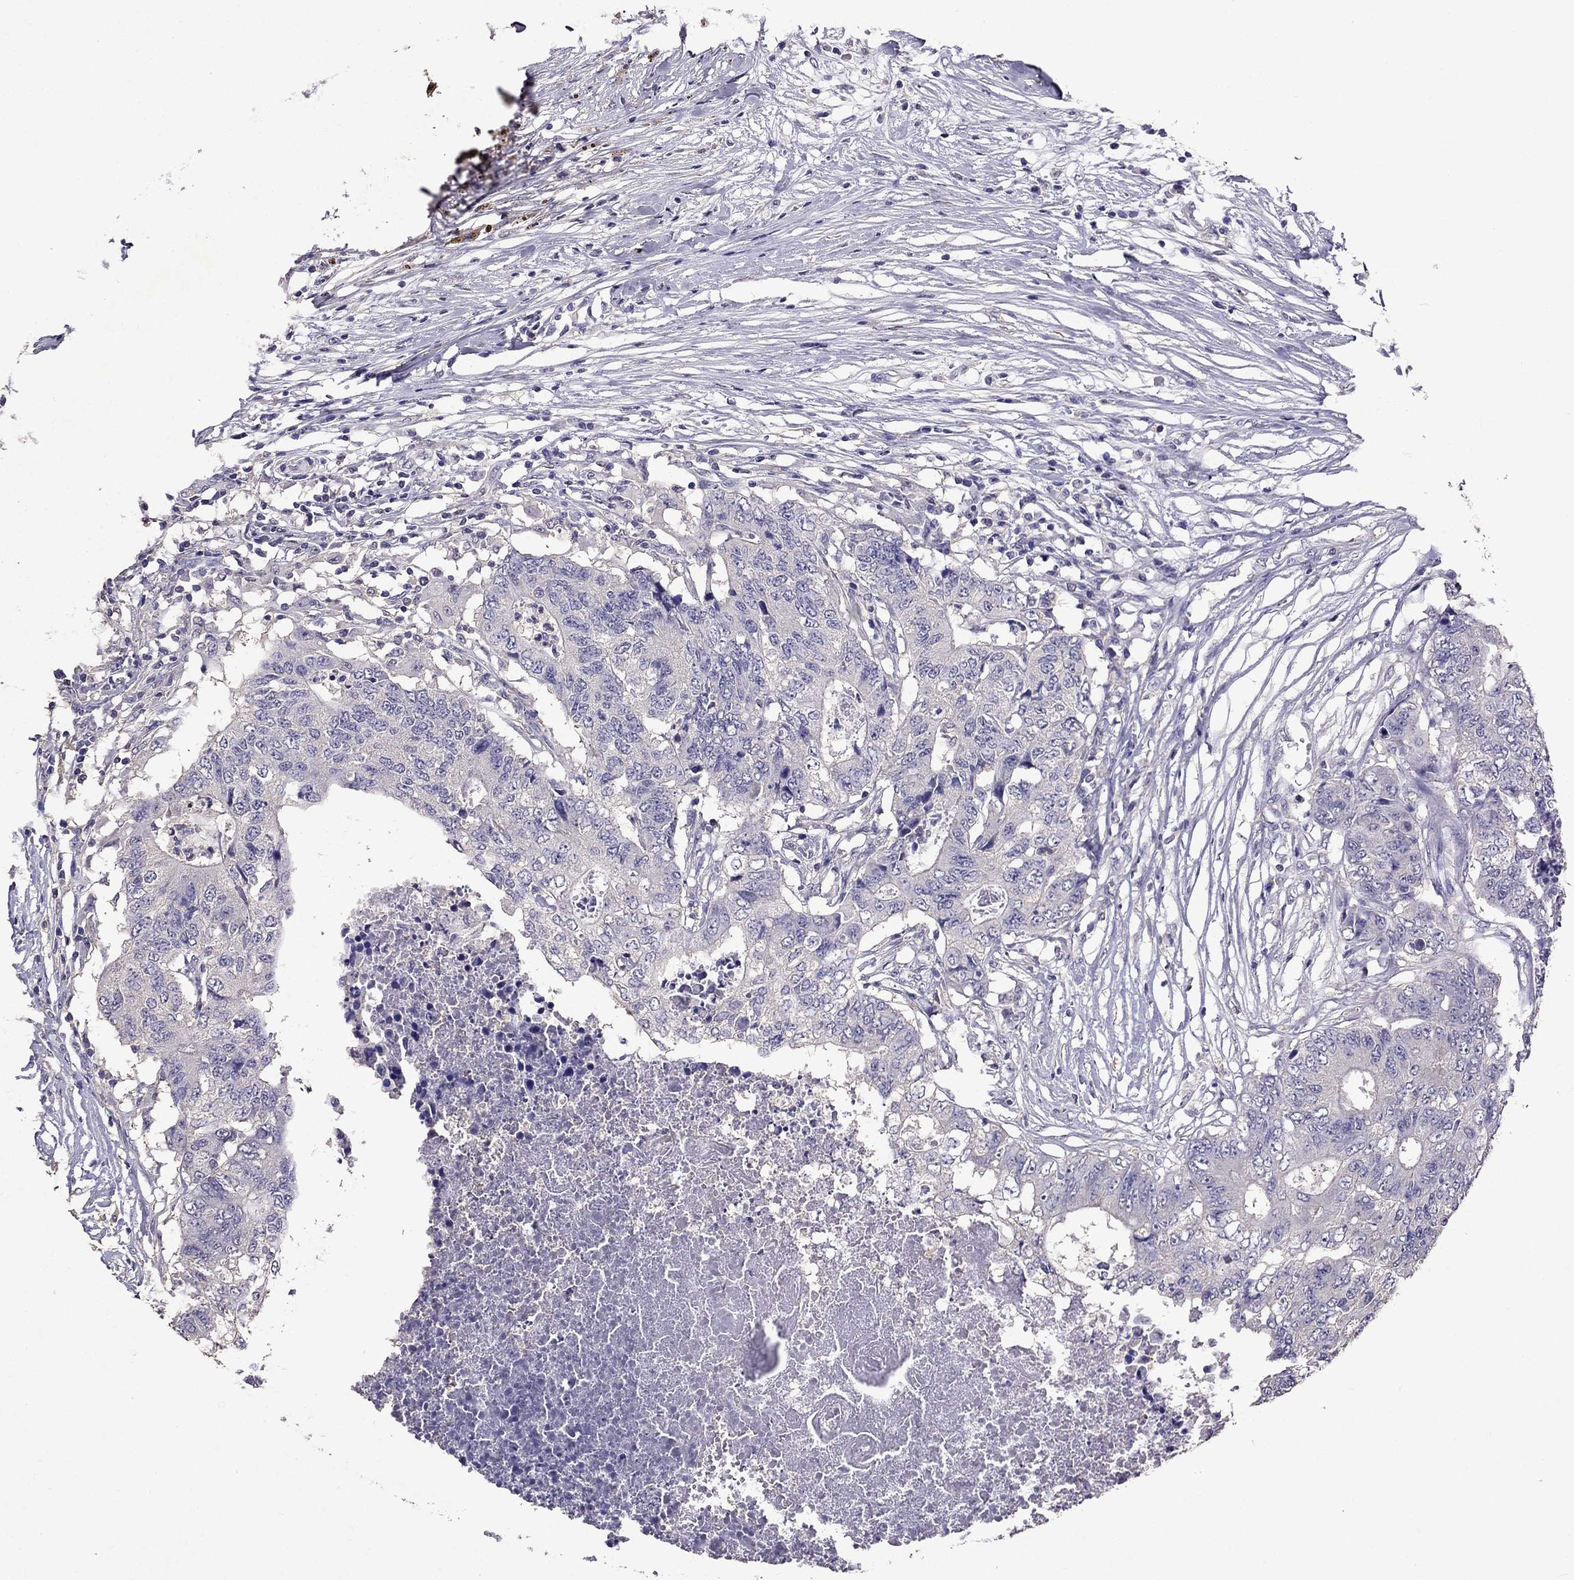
{"staining": {"intensity": "negative", "quantity": "none", "location": "none"}, "tissue": "colorectal cancer", "cell_type": "Tumor cells", "image_type": "cancer", "snomed": [{"axis": "morphology", "description": "Adenocarcinoma, NOS"}, {"axis": "topography", "description": "Colon"}], "caption": "The image demonstrates no significant positivity in tumor cells of colorectal cancer.", "gene": "NKX3-1", "patient": {"sex": "female", "age": 48}}